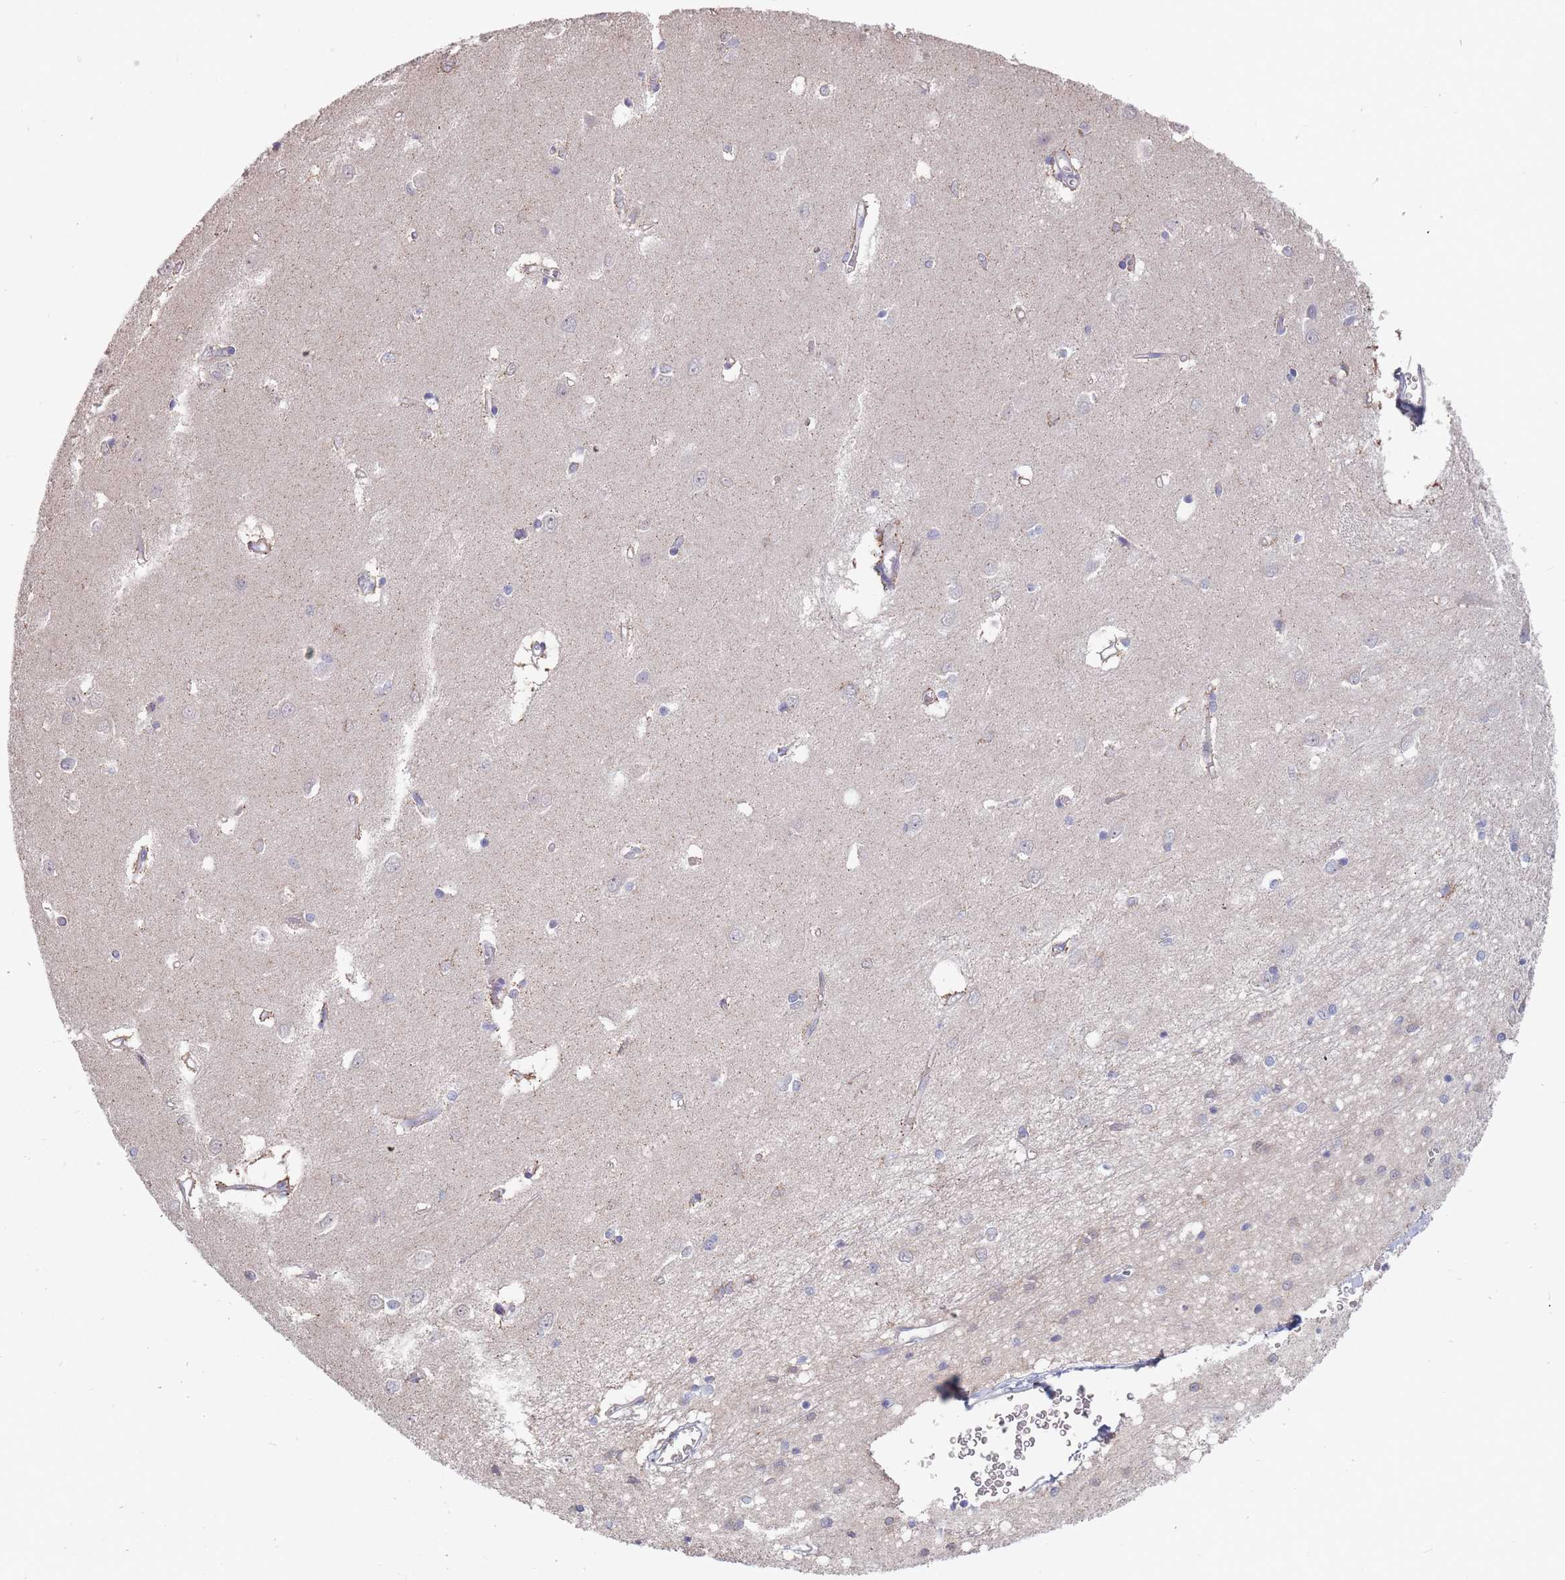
{"staining": {"intensity": "weak", "quantity": "<25%", "location": "cytoplasmic/membranous"}, "tissue": "caudate", "cell_type": "Glial cells", "image_type": "normal", "snomed": [{"axis": "morphology", "description": "Normal tissue, NOS"}, {"axis": "topography", "description": "Lateral ventricle wall"}], "caption": "Human caudate stained for a protein using IHC shows no staining in glial cells.", "gene": "NUB1", "patient": {"sex": "male", "age": 37}}